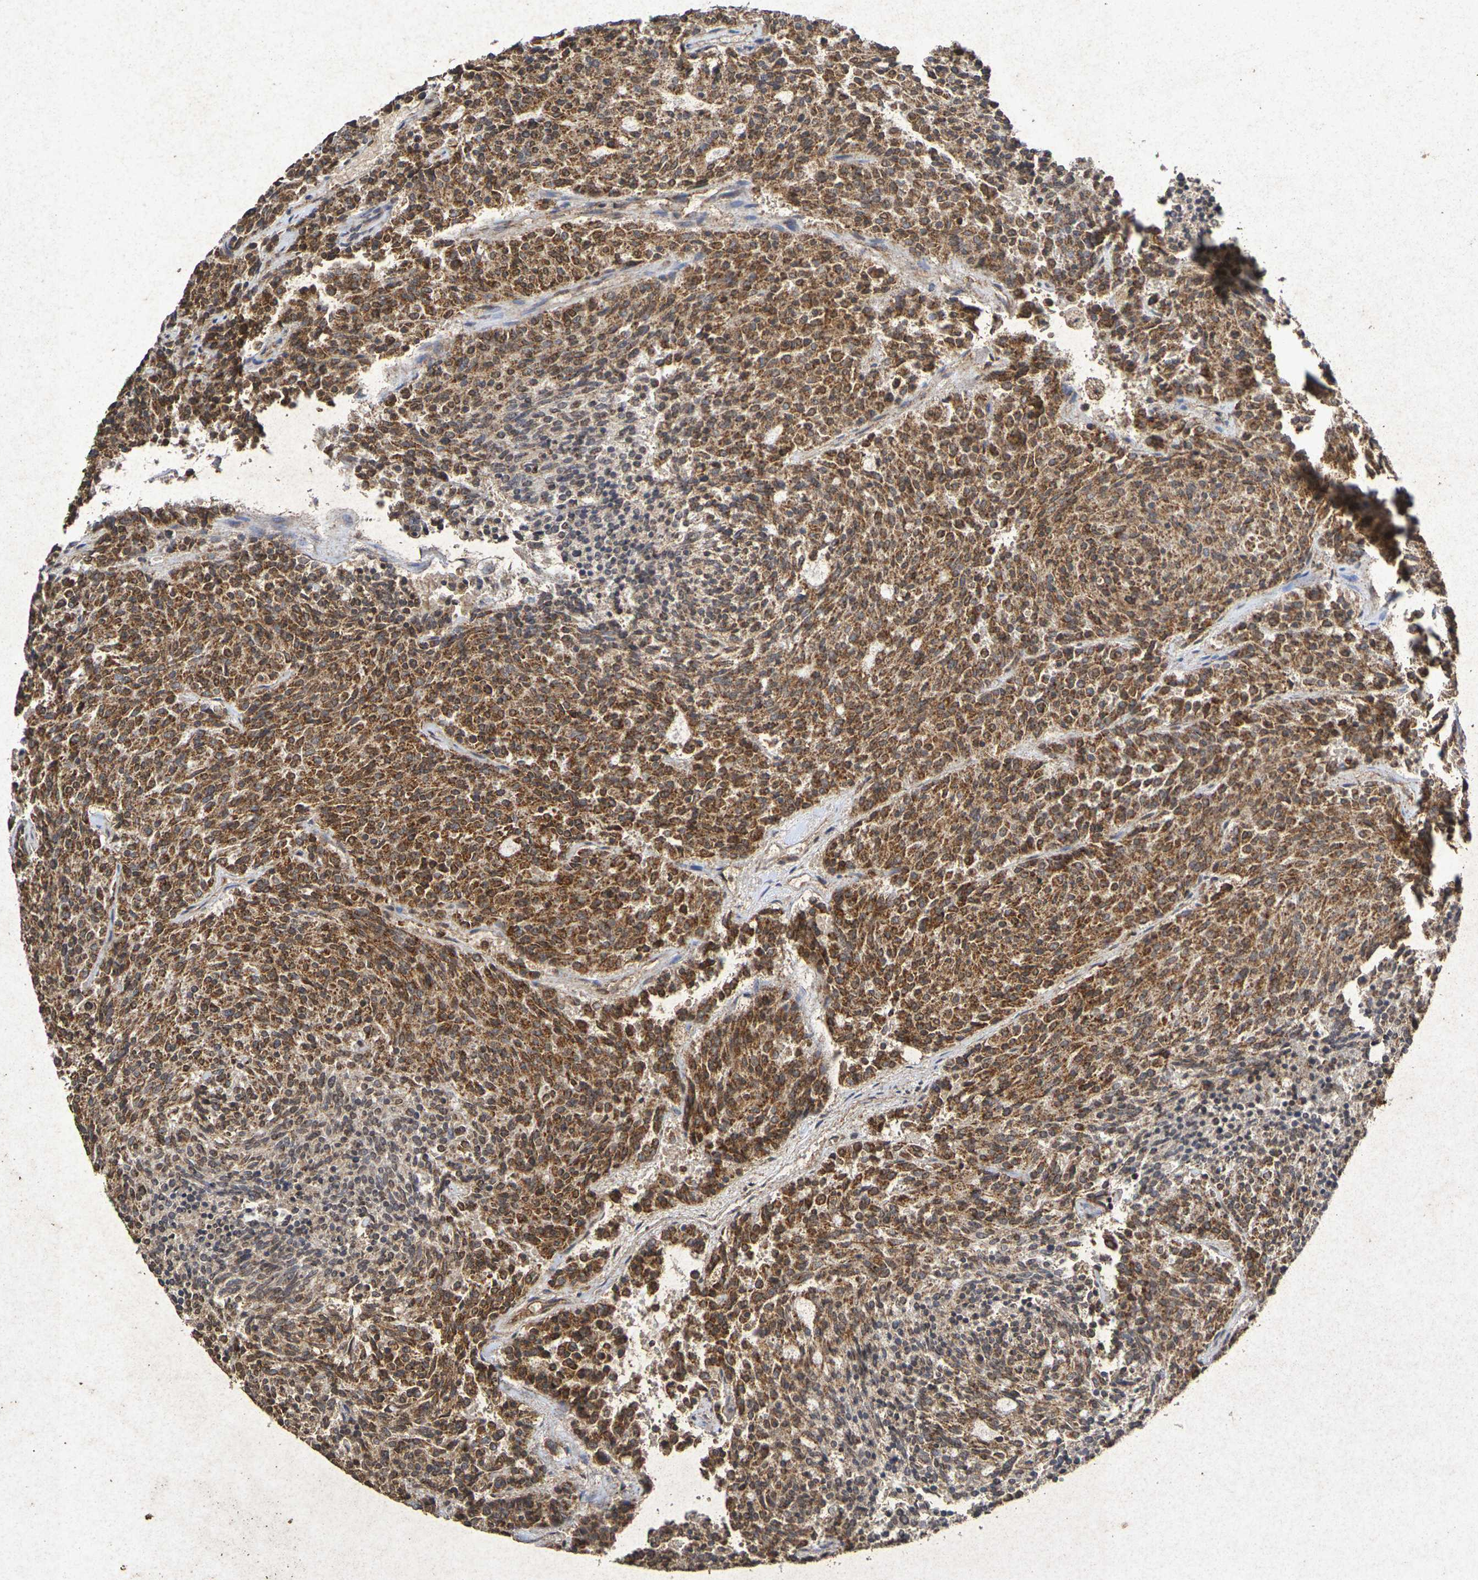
{"staining": {"intensity": "moderate", "quantity": ">75%", "location": "cytoplasmic/membranous"}, "tissue": "carcinoid", "cell_type": "Tumor cells", "image_type": "cancer", "snomed": [{"axis": "morphology", "description": "Carcinoid, malignant, NOS"}, {"axis": "topography", "description": "Pancreas"}], "caption": "Moderate cytoplasmic/membranous protein staining is identified in approximately >75% of tumor cells in carcinoid. Nuclei are stained in blue.", "gene": "GUCY1A2", "patient": {"sex": "female", "age": 54}}